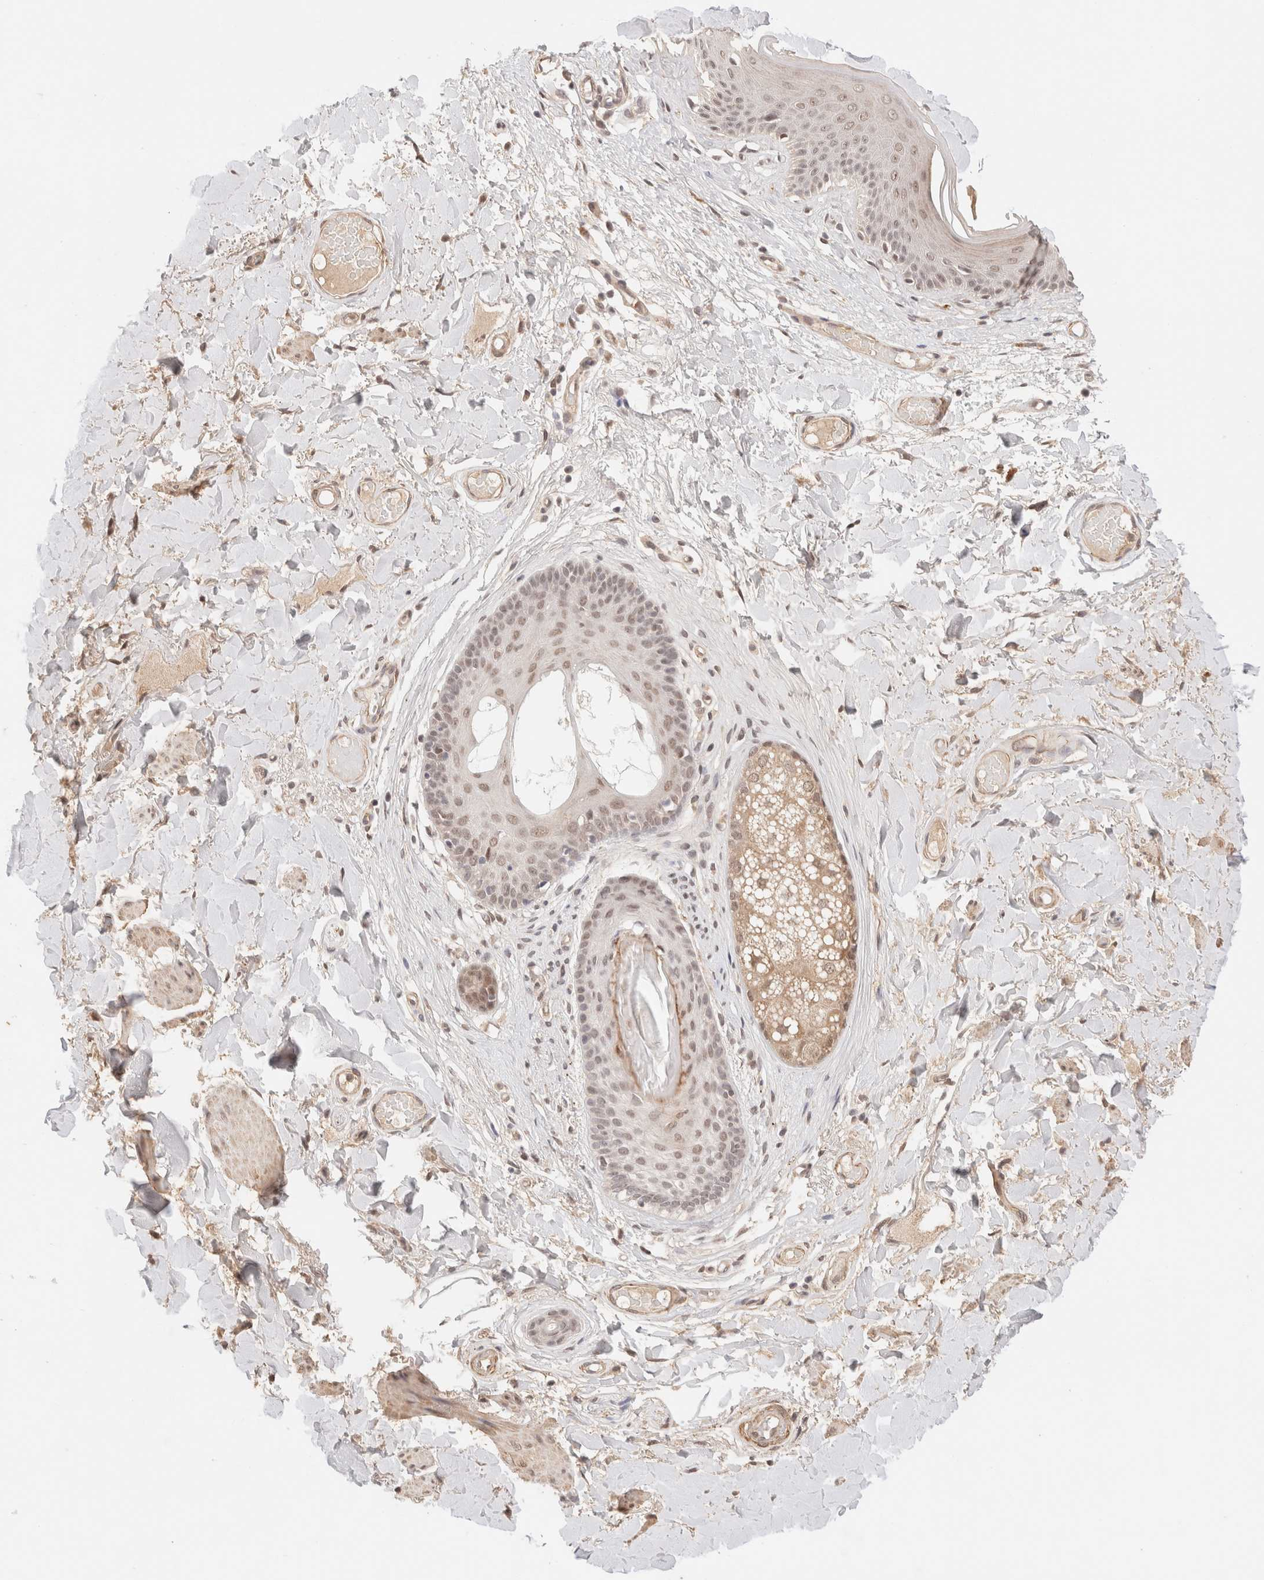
{"staining": {"intensity": "weak", "quantity": "25%-75%", "location": "cytoplasmic/membranous,nuclear"}, "tissue": "skin", "cell_type": "Epidermal cells", "image_type": "normal", "snomed": [{"axis": "morphology", "description": "Normal tissue, NOS"}, {"axis": "topography", "description": "Vulva"}], "caption": "DAB immunohistochemical staining of normal skin shows weak cytoplasmic/membranous,nuclear protein staining in approximately 25%-75% of epidermal cells. The staining was performed using DAB to visualize the protein expression in brown, while the nuclei were stained in blue with hematoxylin (Magnification: 20x).", "gene": "BRPF3", "patient": {"sex": "female", "age": 73}}